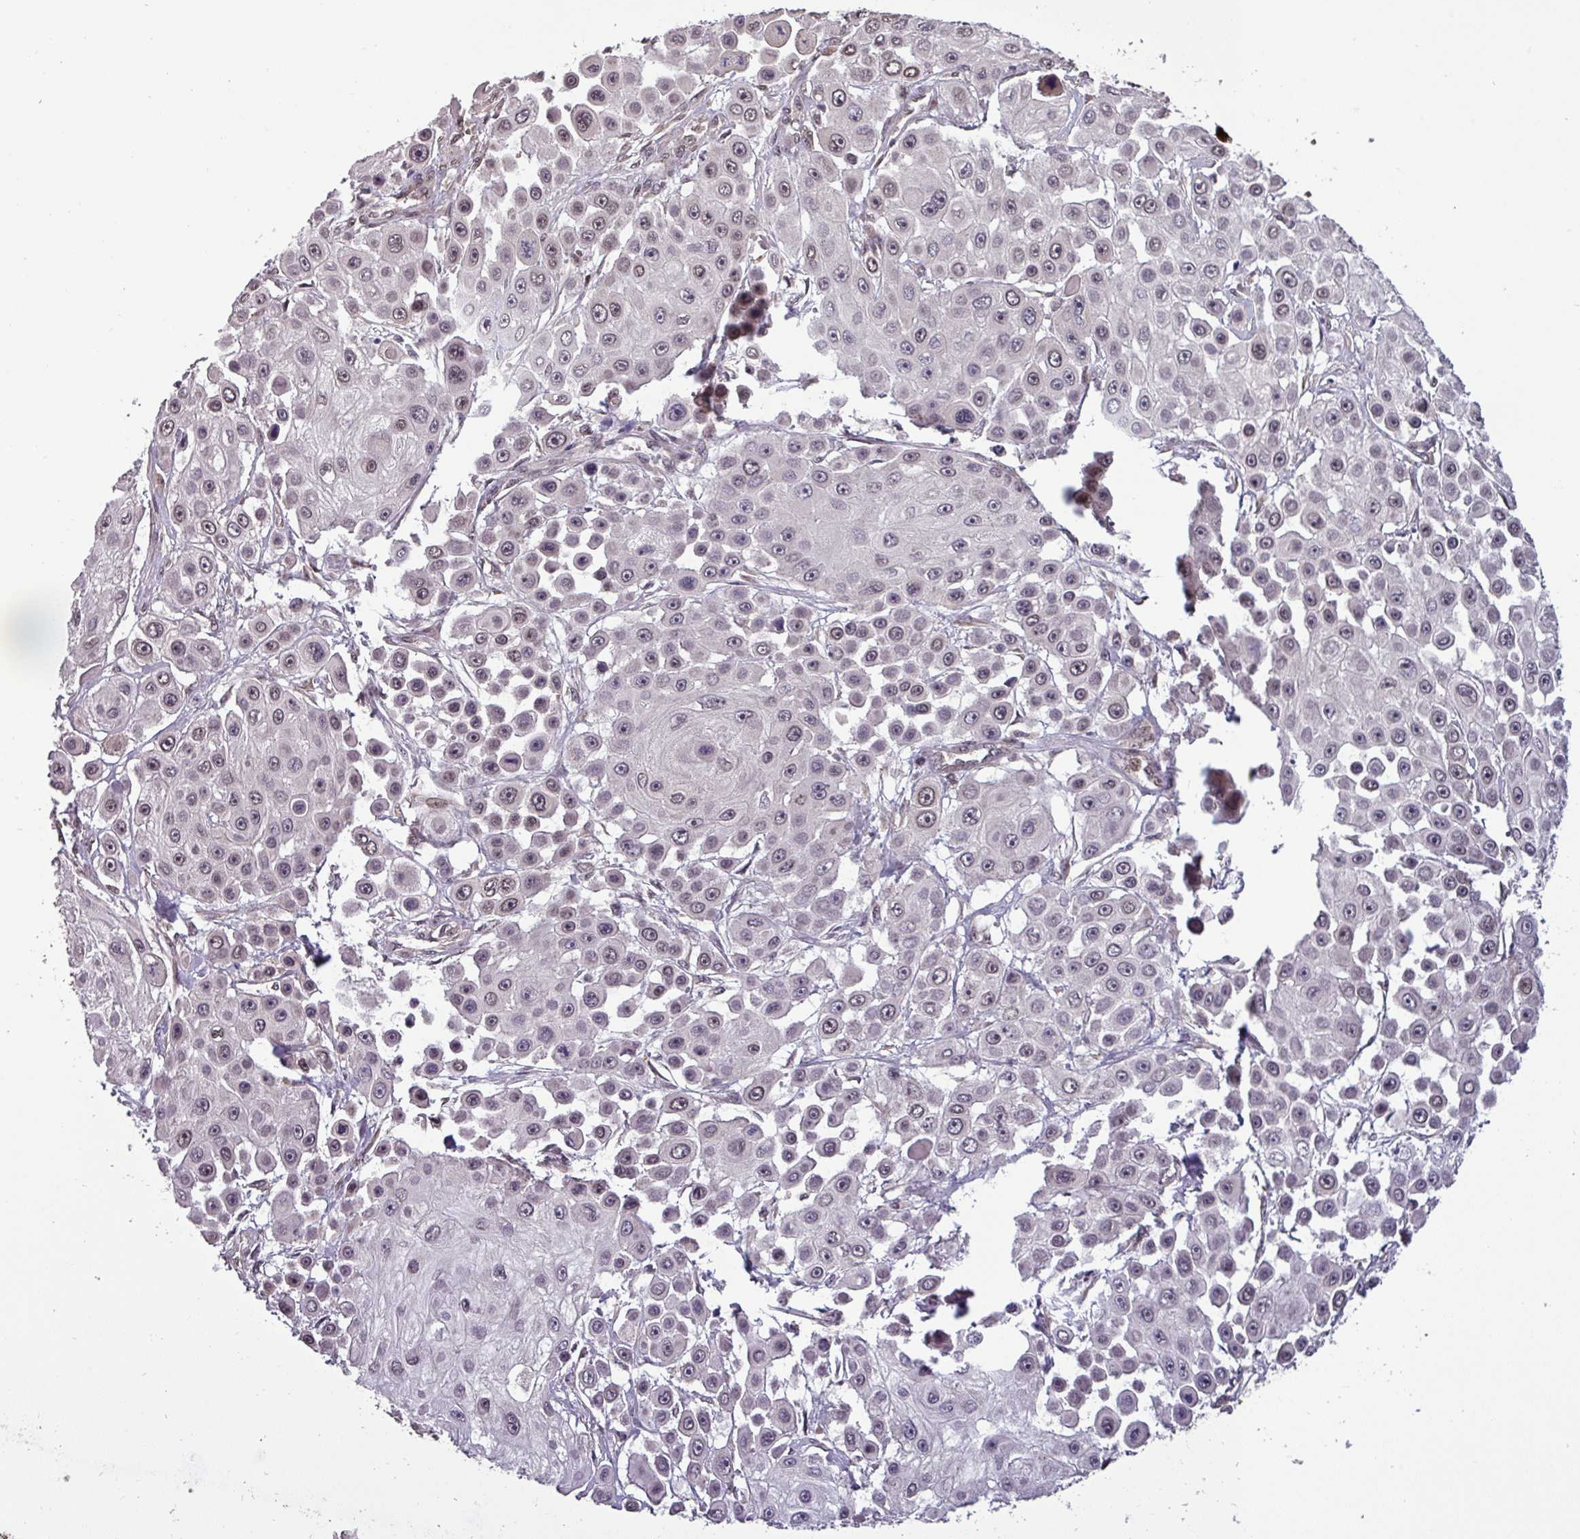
{"staining": {"intensity": "moderate", "quantity": "<25%", "location": "nuclear"}, "tissue": "skin cancer", "cell_type": "Tumor cells", "image_type": "cancer", "snomed": [{"axis": "morphology", "description": "Squamous cell carcinoma, NOS"}, {"axis": "topography", "description": "Skin"}], "caption": "Skin squamous cell carcinoma was stained to show a protein in brown. There is low levels of moderate nuclear expression in about <25% of tumor cells.", "gene": "NOB1", "patient": {"sex": "male", "age": 67}}